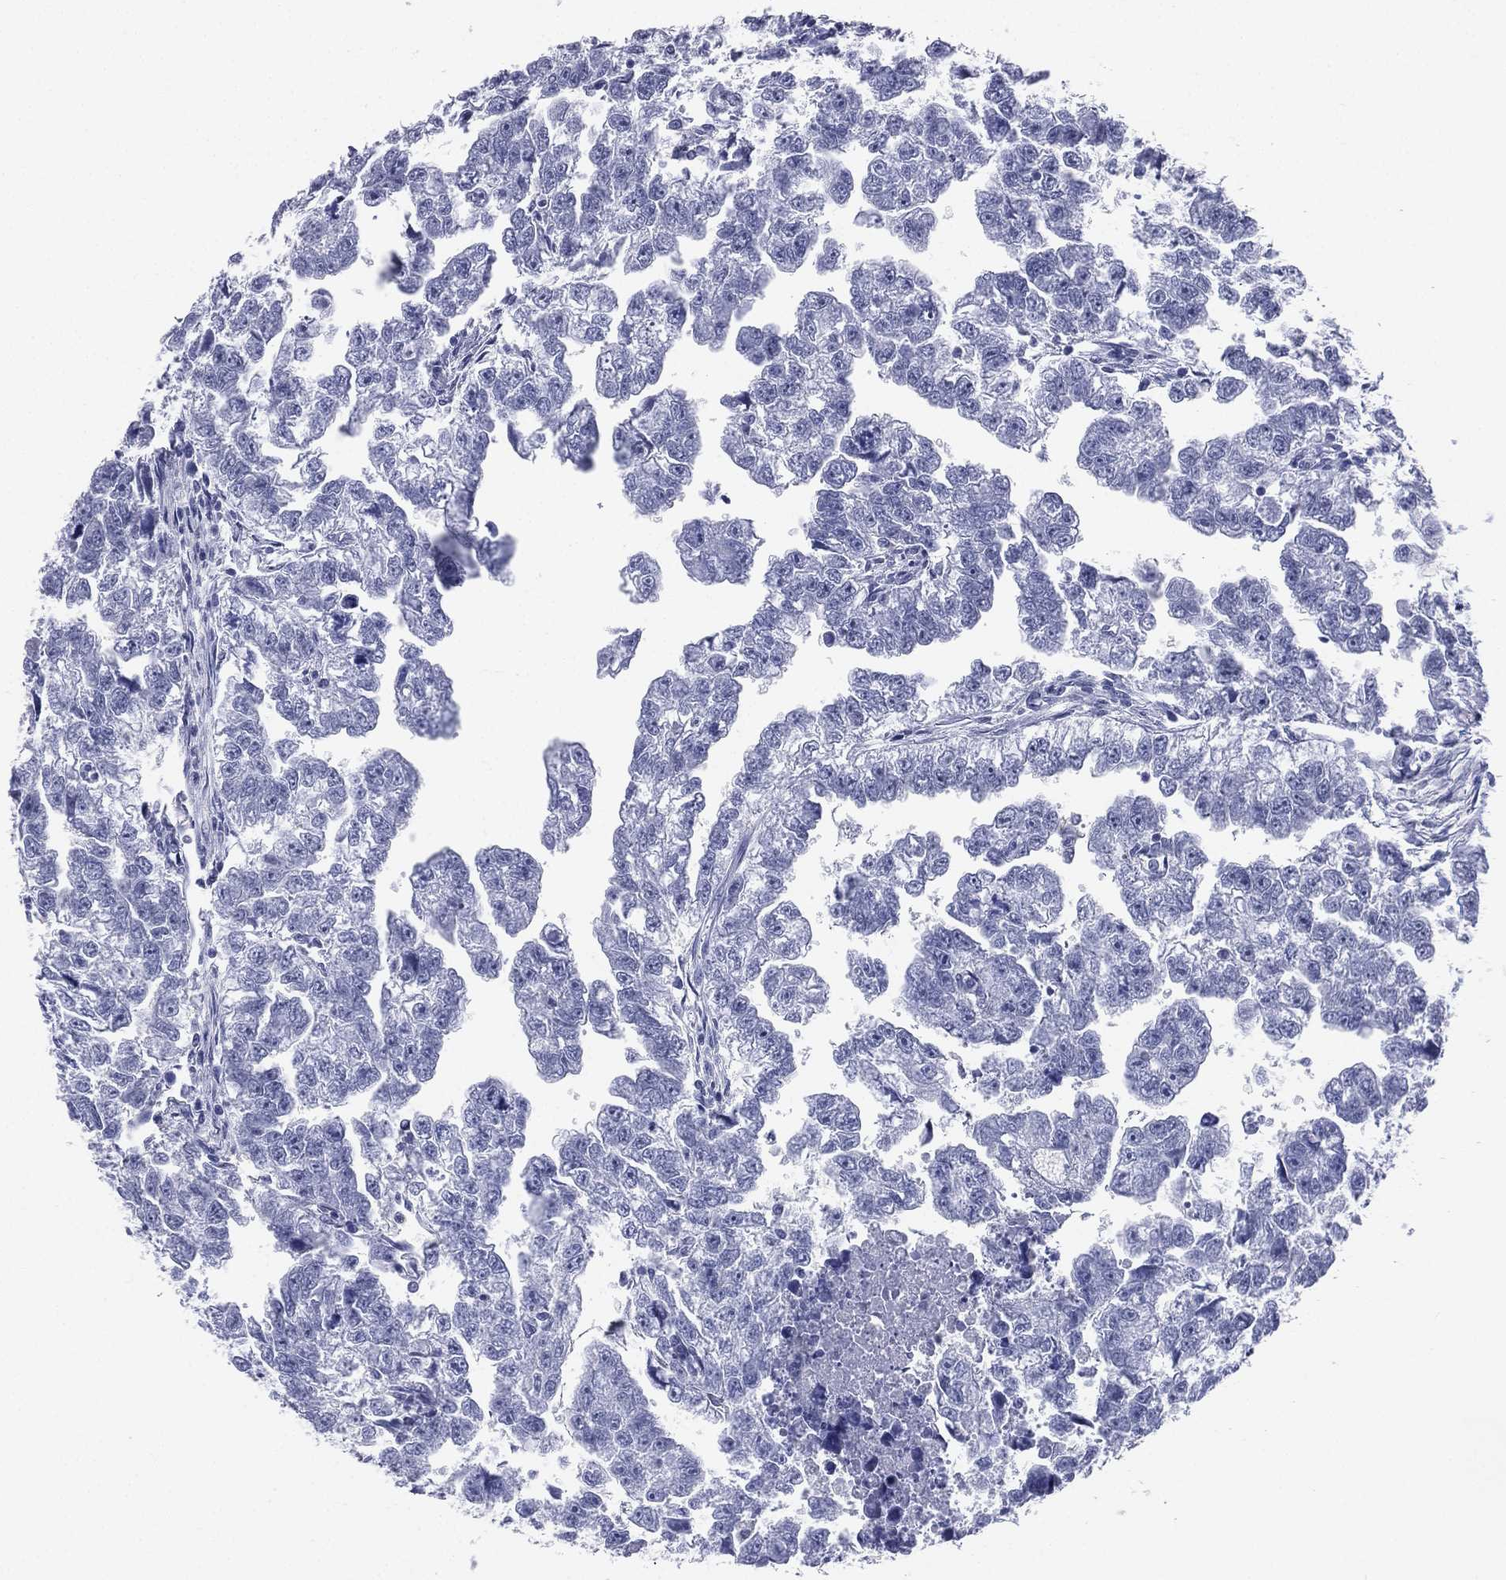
{"staining": {"intensity": "negative", "quantity": "none", "location": "none"}, "tissue": "testis cancer", "cell_type": "Tumor cells", "image_type": "cancer", "snomed": [{"axis": "morphology", "description": "Carcinoma, Embryonal, NOS"}, {"axis": "morphology", "description": "Teratoma, malignant, NOS"}, {"axis": "topography", "description": "Testis"}], "caption": "High magnification brightfield microscopy of testis cancer stained with DAB (brown) and counterstained with hematoxylin (blue): tumor cells show no significant staining. (DAB (3,3'-diaminobenzidine) immunohistochemistry (IHC) with hematoxylin counter stain).", "gene": "CD22", "patient": {"sex": "male", "age": 44}}